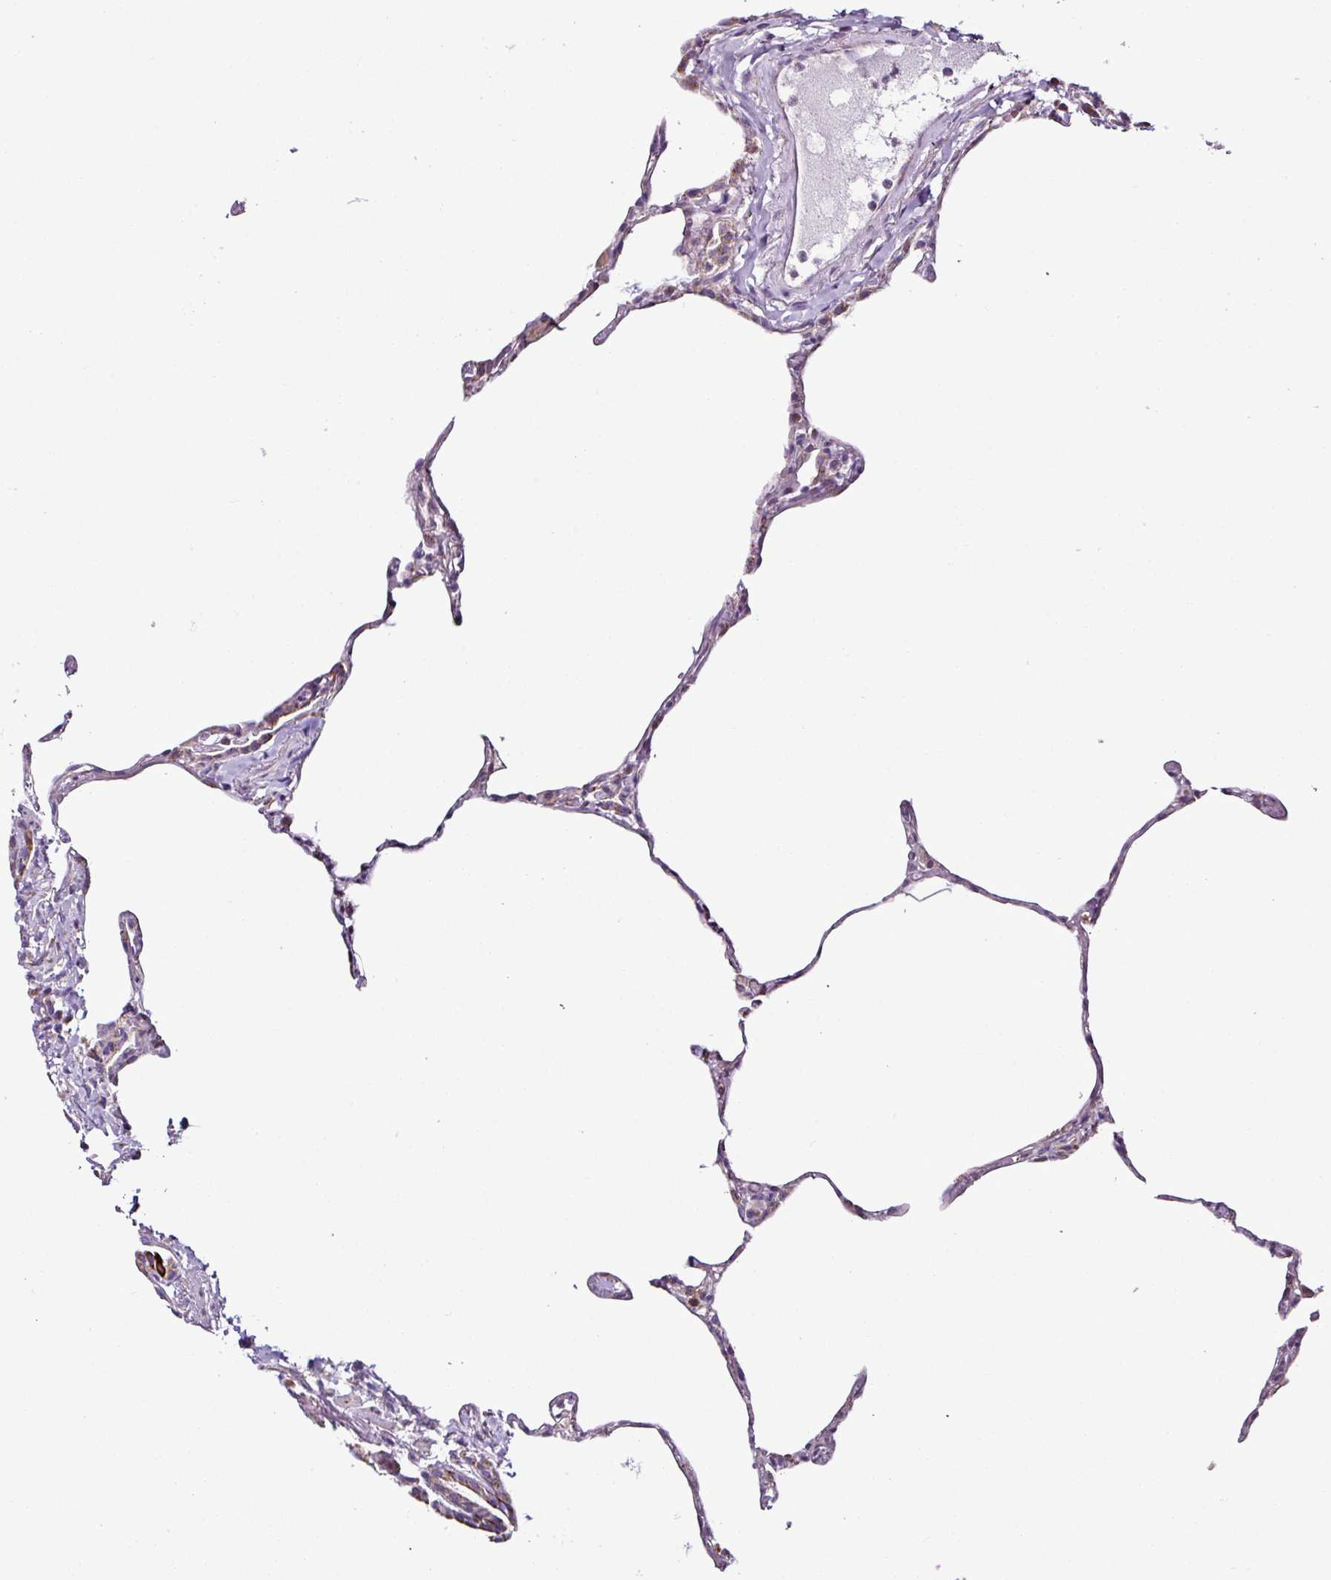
{"staining": {"intensity": "weak", "quantity": "25%-75%", "location": "cytoplasmic/membranous"}, "tissue": "lung", "cell_type": "Alveolar cells", "image_type": "normal", "snomed": [{"axis": "morphology", "description": "Normal tissue, NOS"}, {"axis": "topography", "description": "Lung"}], "caption": "Immunohistochemical staining of benign lung reveals weak cytoplasmic/membranous protein staining in approximately 25%-75% of alveolar cells.", "gene": "DPAGT1", "patient": {"sex": "female", "age": 57}}